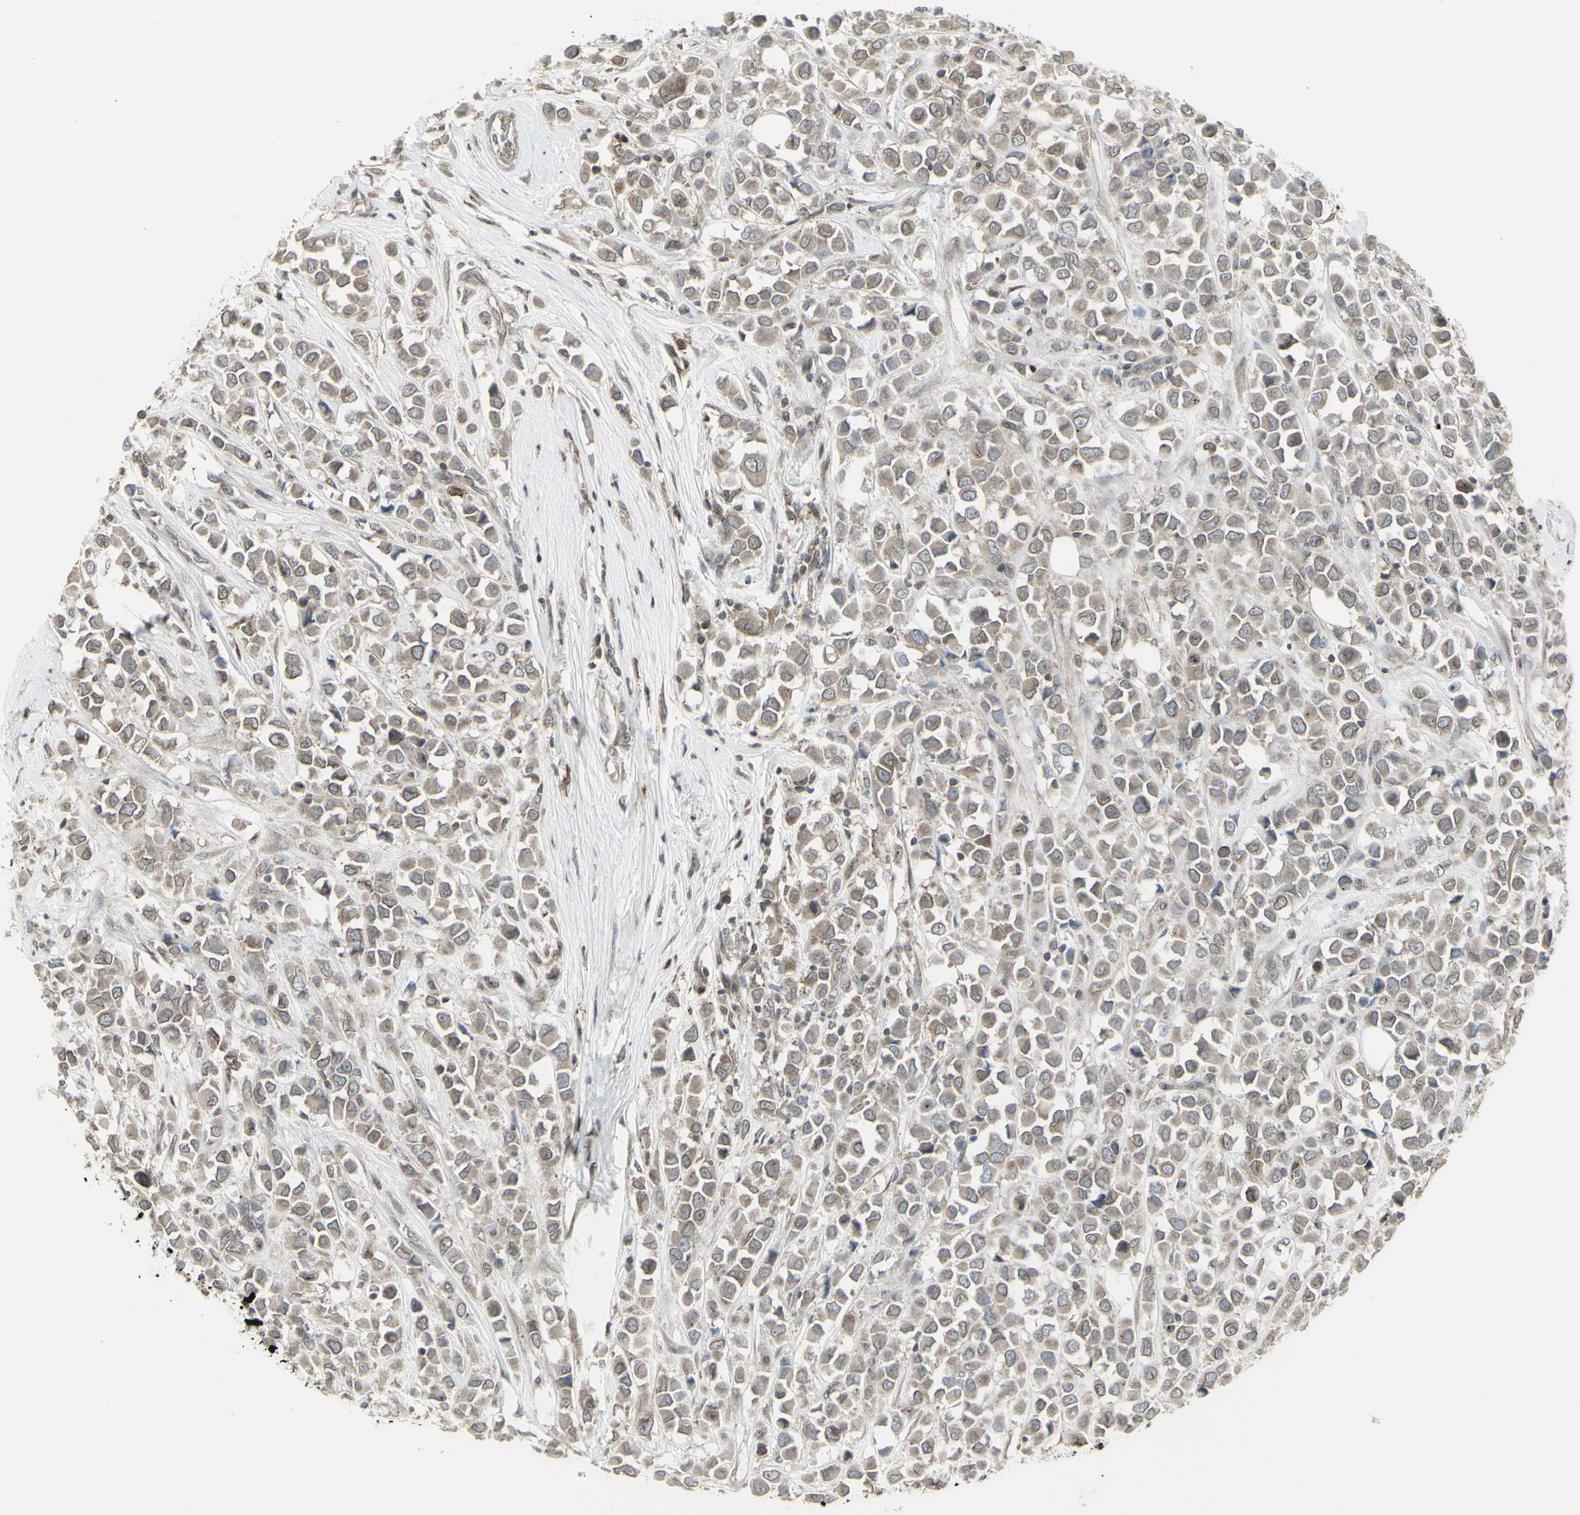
{"staining": {"intensity": "moderate", "quantity": ">75%", "location": "cytoplasmic/membranous"}, "tissue": "breast cancer", "cell_type": "Tumor cells", "image_type": "cancer", "snomed": [{"axis": "morphology", "description": "Duct carcinoma"}, {"axis": "topography", "description": "Breast"}], "caption": "Immunohistochemistry (IHC) staining of intraductal carcinoma (breast), which exhibits medium levels of moderate cytoplasmic/membranous positivity in about >75% of tumor cells indicating moderate cytoplasmic/membranous protein staining. The staining was performed using DAB (brown) for protein detection and nuclei were counterstained in hematoxylin (blue).", "gene": "DTX3L", "patient": {"sex": "female", "age": 61}}